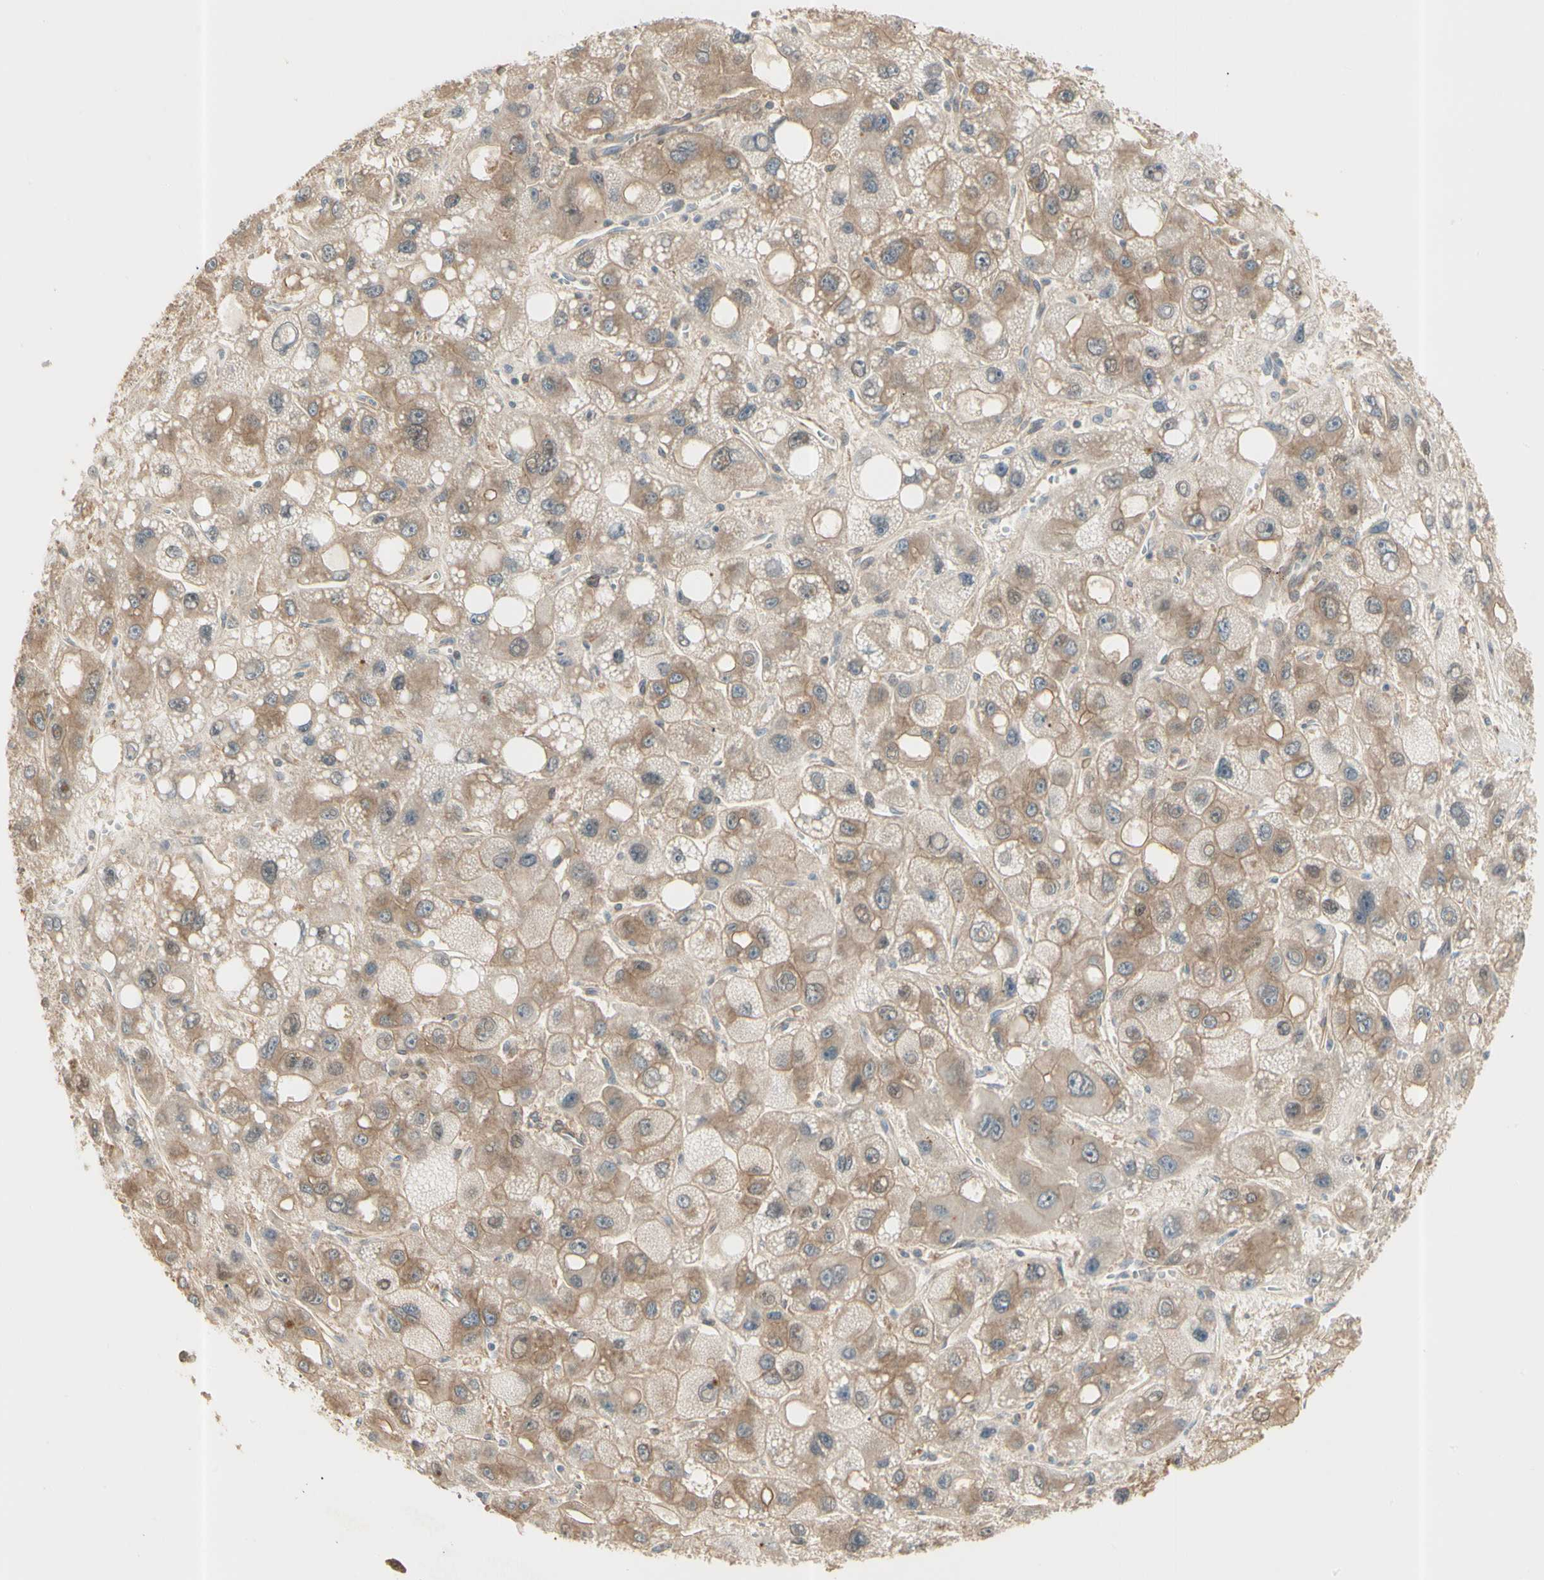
{"staining": {"intensity": "moderate", "quantity": ">75%", "location": "cytoplasmic/membranous"}, "tissue": "liver cancer", "cell_type": "Tumor cells", "image_type": "cancer", "snomed": [{"axis": "morphology", "description": "Carcinoma, Hepatocellular, NOS"}, {"axis": "topography", "description": "Liver"}], "caption": "Immunohistochemistry staining of liver cancer, which demonstrates medium levels of moderate cytoplasmic/membranous staining in about >75% of tumor cells indicating moderate cytoplasmic/membranous protein staining. The staining was performed using DAB (3,3'-diaminobenzidine) (brown) for protein detection and nuclei were counterstained in hematoxylin (blue).", "gene": "IRAG1", "patient": {"sex": "male", "age": 55}}